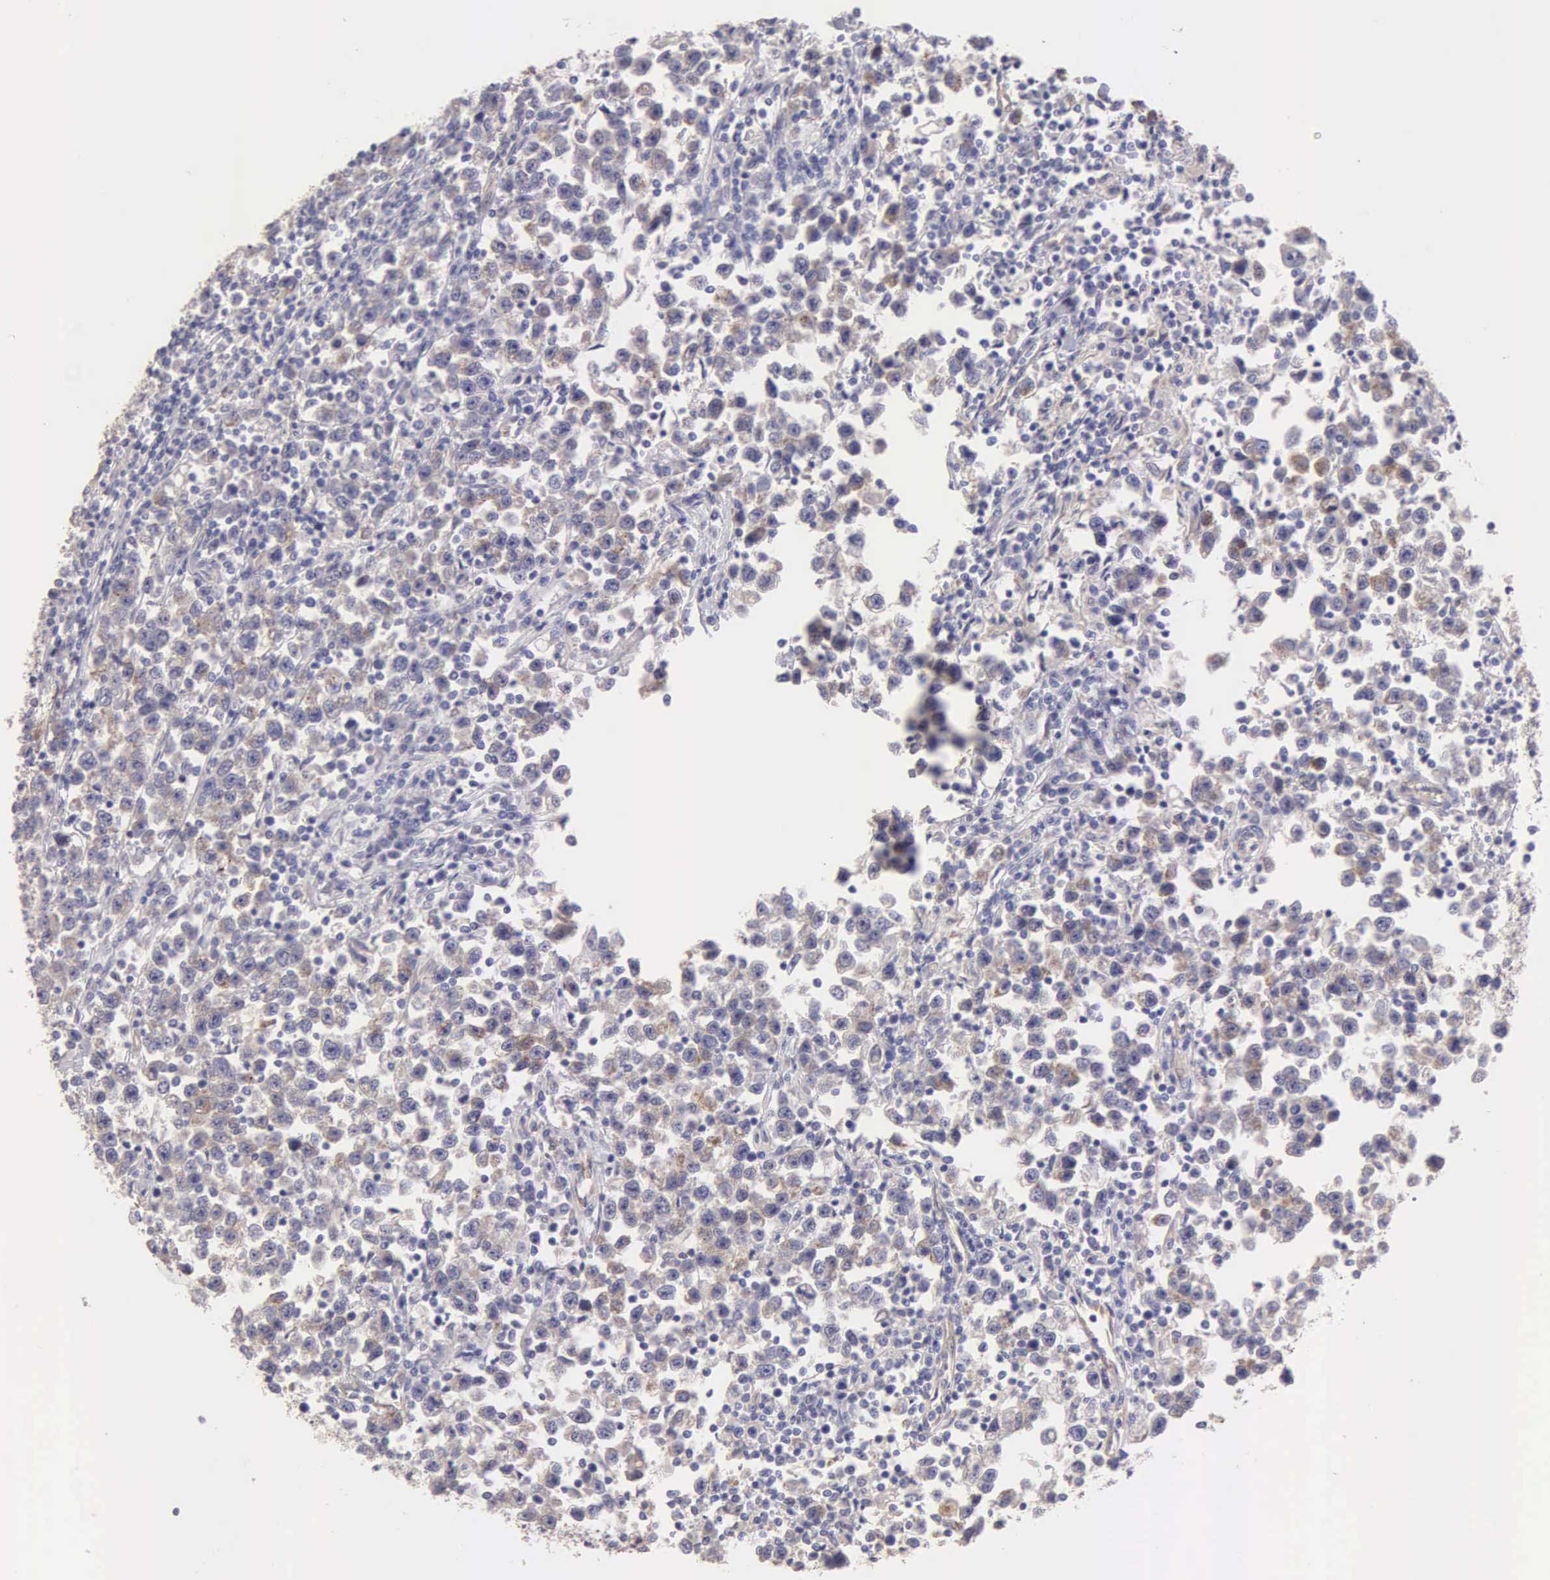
{"staining": {"intensity": "weak", "quantity": "25%-75%", "location": "cytoplasmic/membranous"}, "tissue": "testis cancer", "cell_type": "Tumor cells", "image_type": "cancer", "snomed": [{"axis": "morphology", "description": "Seminoma, NOS"}, {"axis": "topography", "description": "Testis"}], "caption": "IHC image of neoplastic tissue: human testis cancer stained using immunohistochemistry (IHC) displays low levels of weak protein expression localized specifically in the cytoplasmic/membranous of tumor cells, appearing as a cytoplasmic/membranous brown color.", "gene": "APP", "patient": {"sex": "male", "age": 43}}